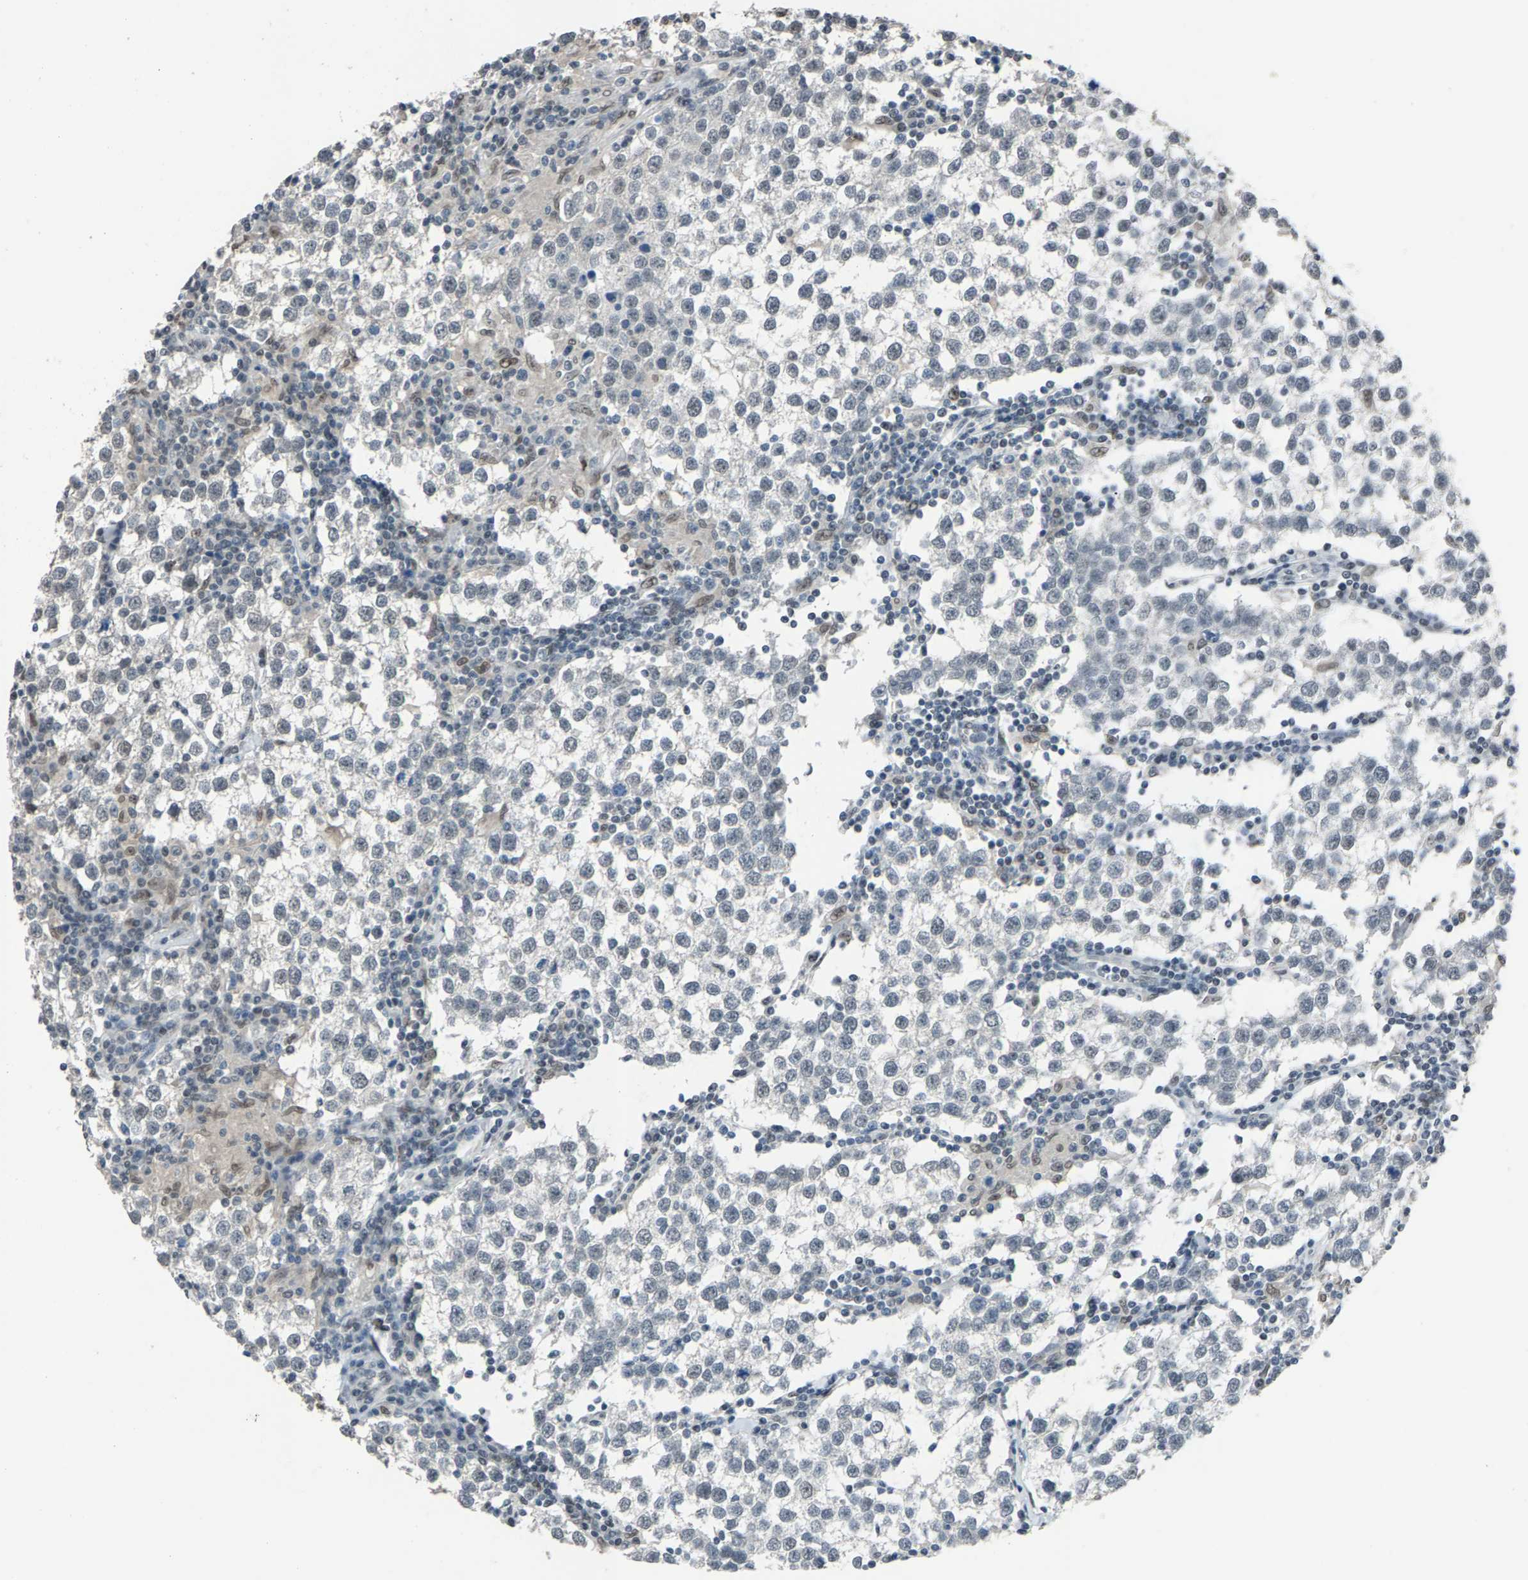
{"staining": {"intensity": "negative", "quantity": "none", "location": "none"}, "tissue": "testis cancer", "cell_type": "Tumor cells", "image_type": "cancer", "snomed": [{"axis": "morphology", "description": "Seminoma, NOS"}, {"axis": "morphology", "description": "Carcinoma, Embryonal, NOS"}, {"axis": "topography", "description": "Testis"}], "caption": "The image exhibits no staining of tumor cells in embryonal carcinoma (testis).", "gene": "ZNF276", "patient": {"sex": "male", "age": 36}}